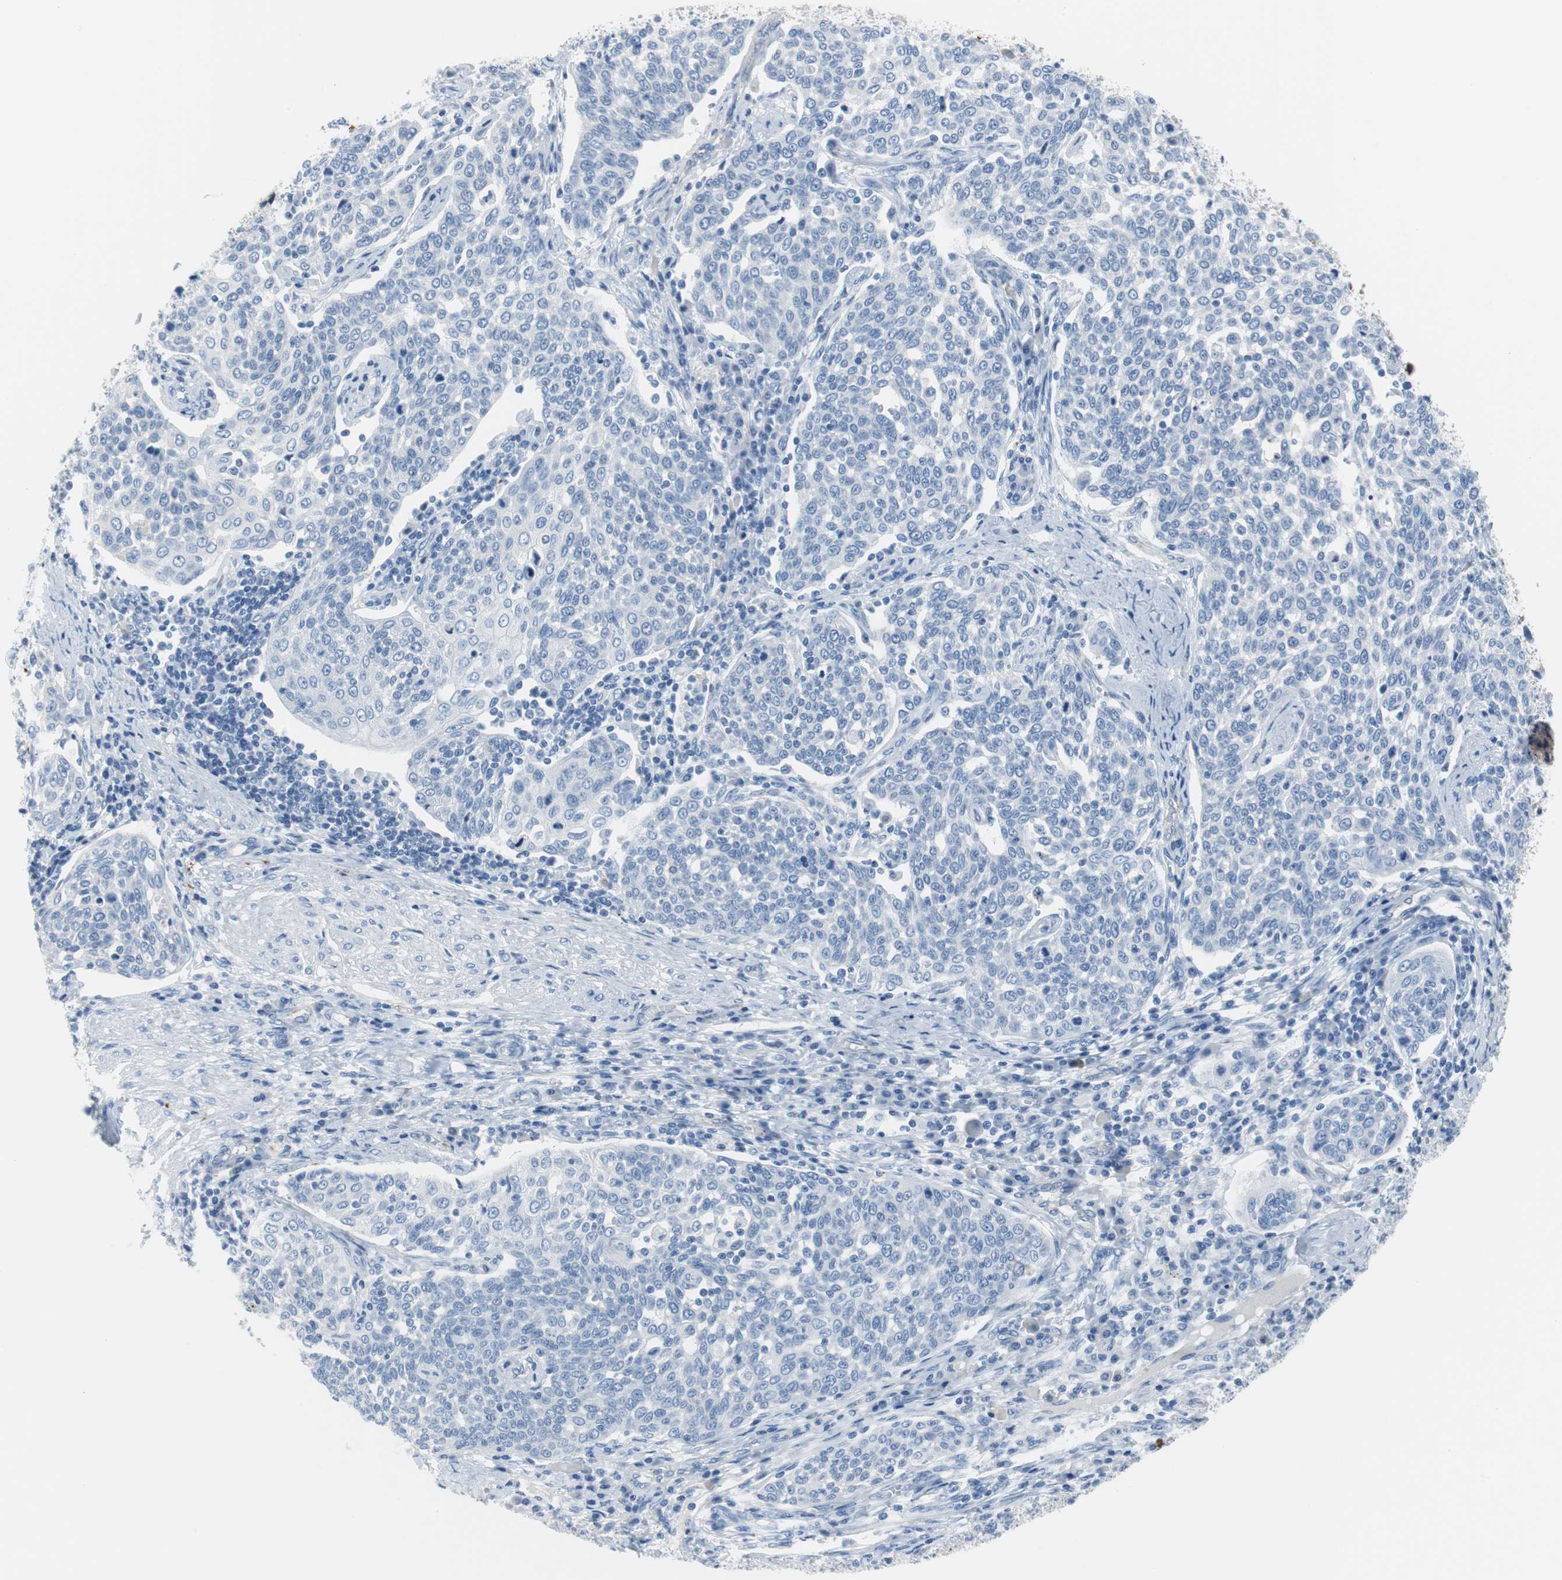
{"staining": {"intensity": "negative", "quantity": "none", "location": "none"}, "tissue": "cervical cancer", "cell_type": "Tumor cells", "image_type": "cancer", "snomed": [{"axis": "morphology", "description": "Squamous cell carcinoma, NOS"}, {"axis": "topography", "description": "Cervix"}], "caption": "Immunohistochemistry photomicrograph of human squamous cell carcinoma (cervical) stained for a protein (brown), which exhibits no positivity in tumor cells.", "gene": "APCS", "patient": {"sex": "female", "age": 34}}